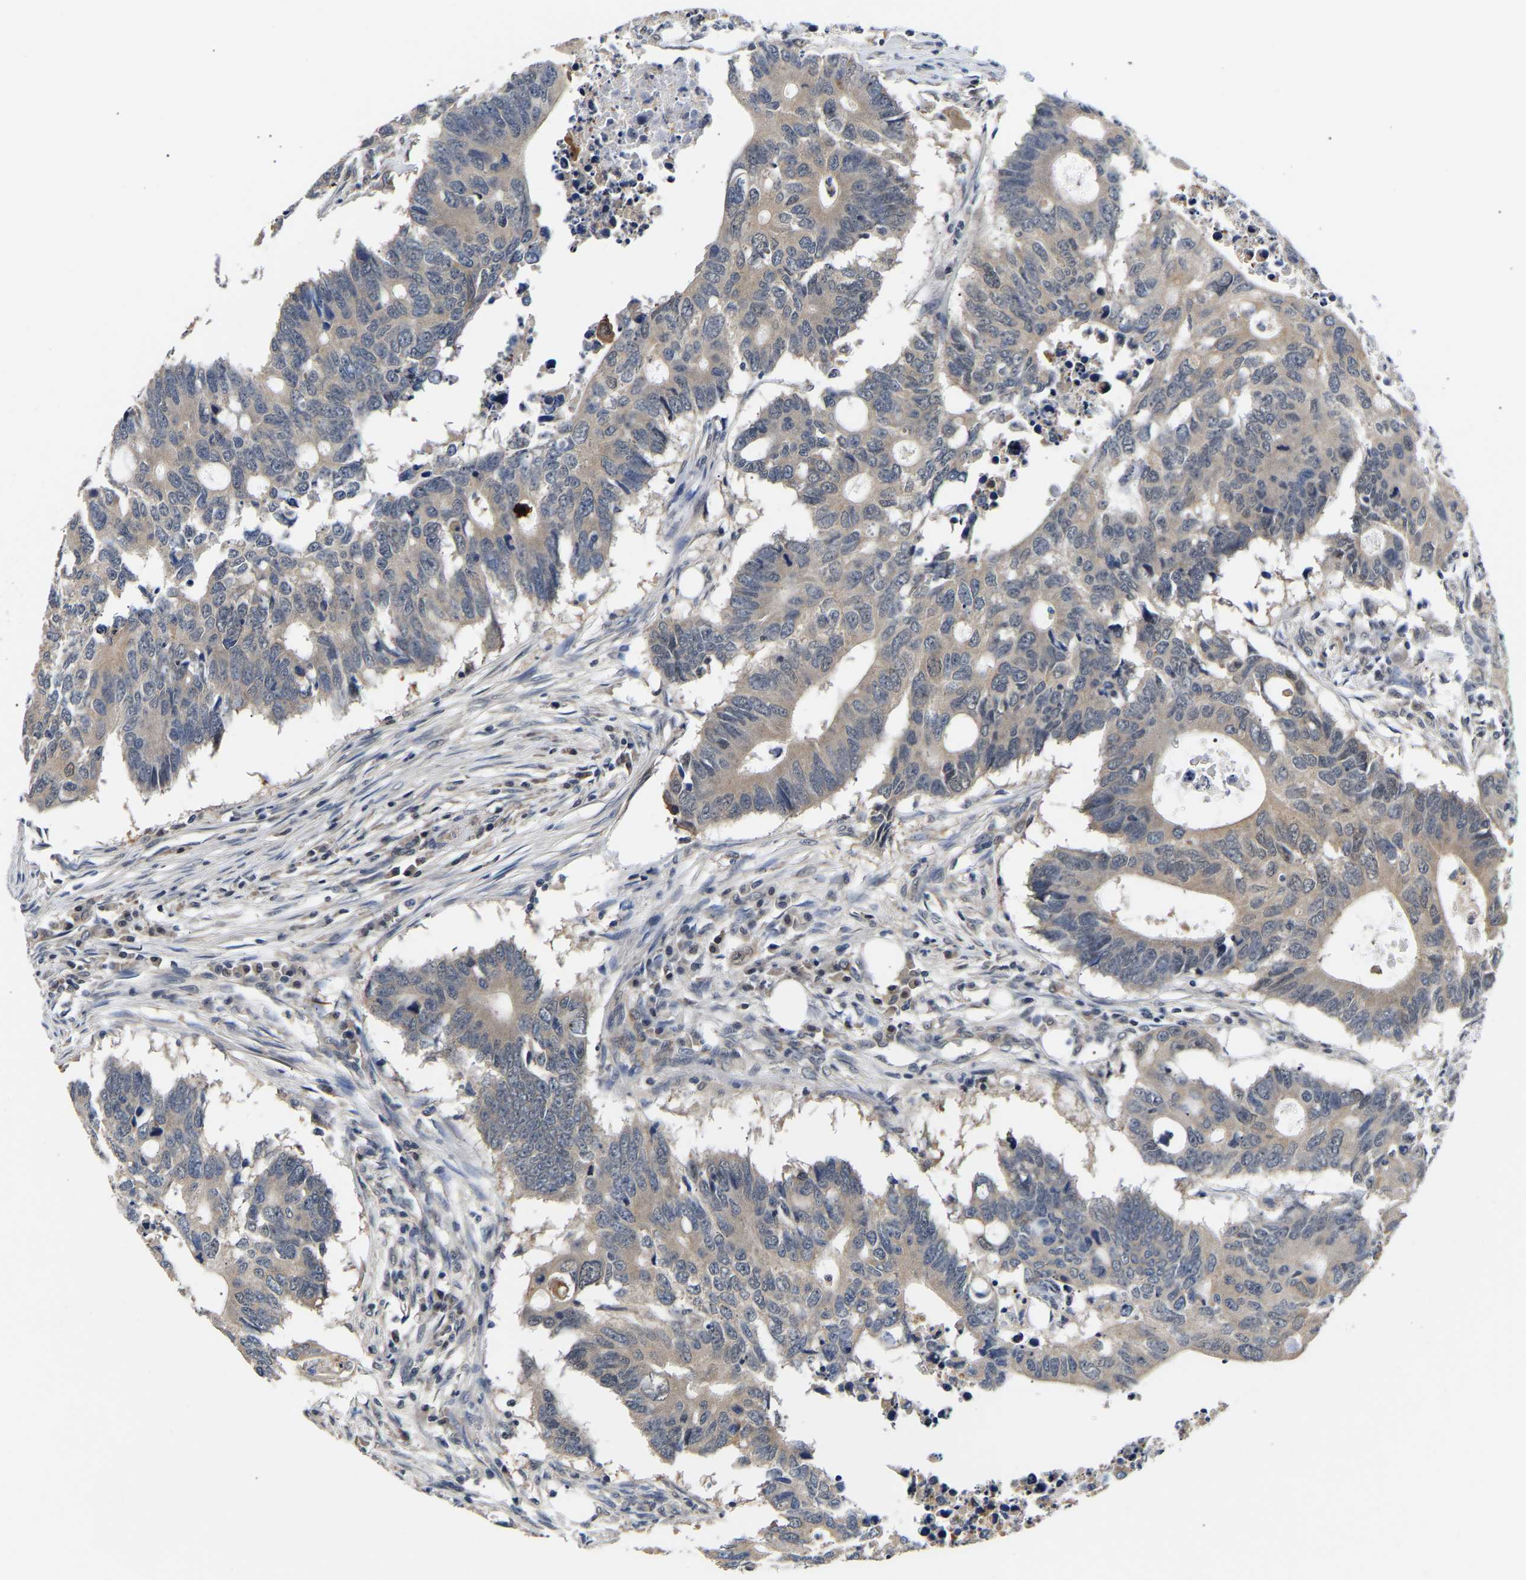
{"staining": {"intensity": "weak", "quantity": "<25%", "location": "cytoplasmic/membranous"}, "tissue": "colorectal cancer", "cell_type": "Tumor cells", "image_type": "cancer", "snomed": [{"axis": "morphology", "description": "Adenocarcinoma, NOS"}, {"axis": "topography", "description": "Colon"}], "caption": "Immunohistochemistry photomicrograph of neoplastic tissue: colorectal cancer (adenocarcinoma) stained with DAB shows no significant protein positivity in tumor cells.", "gene": "METTL16", "patient": {"sex": "male", "age": 71}}